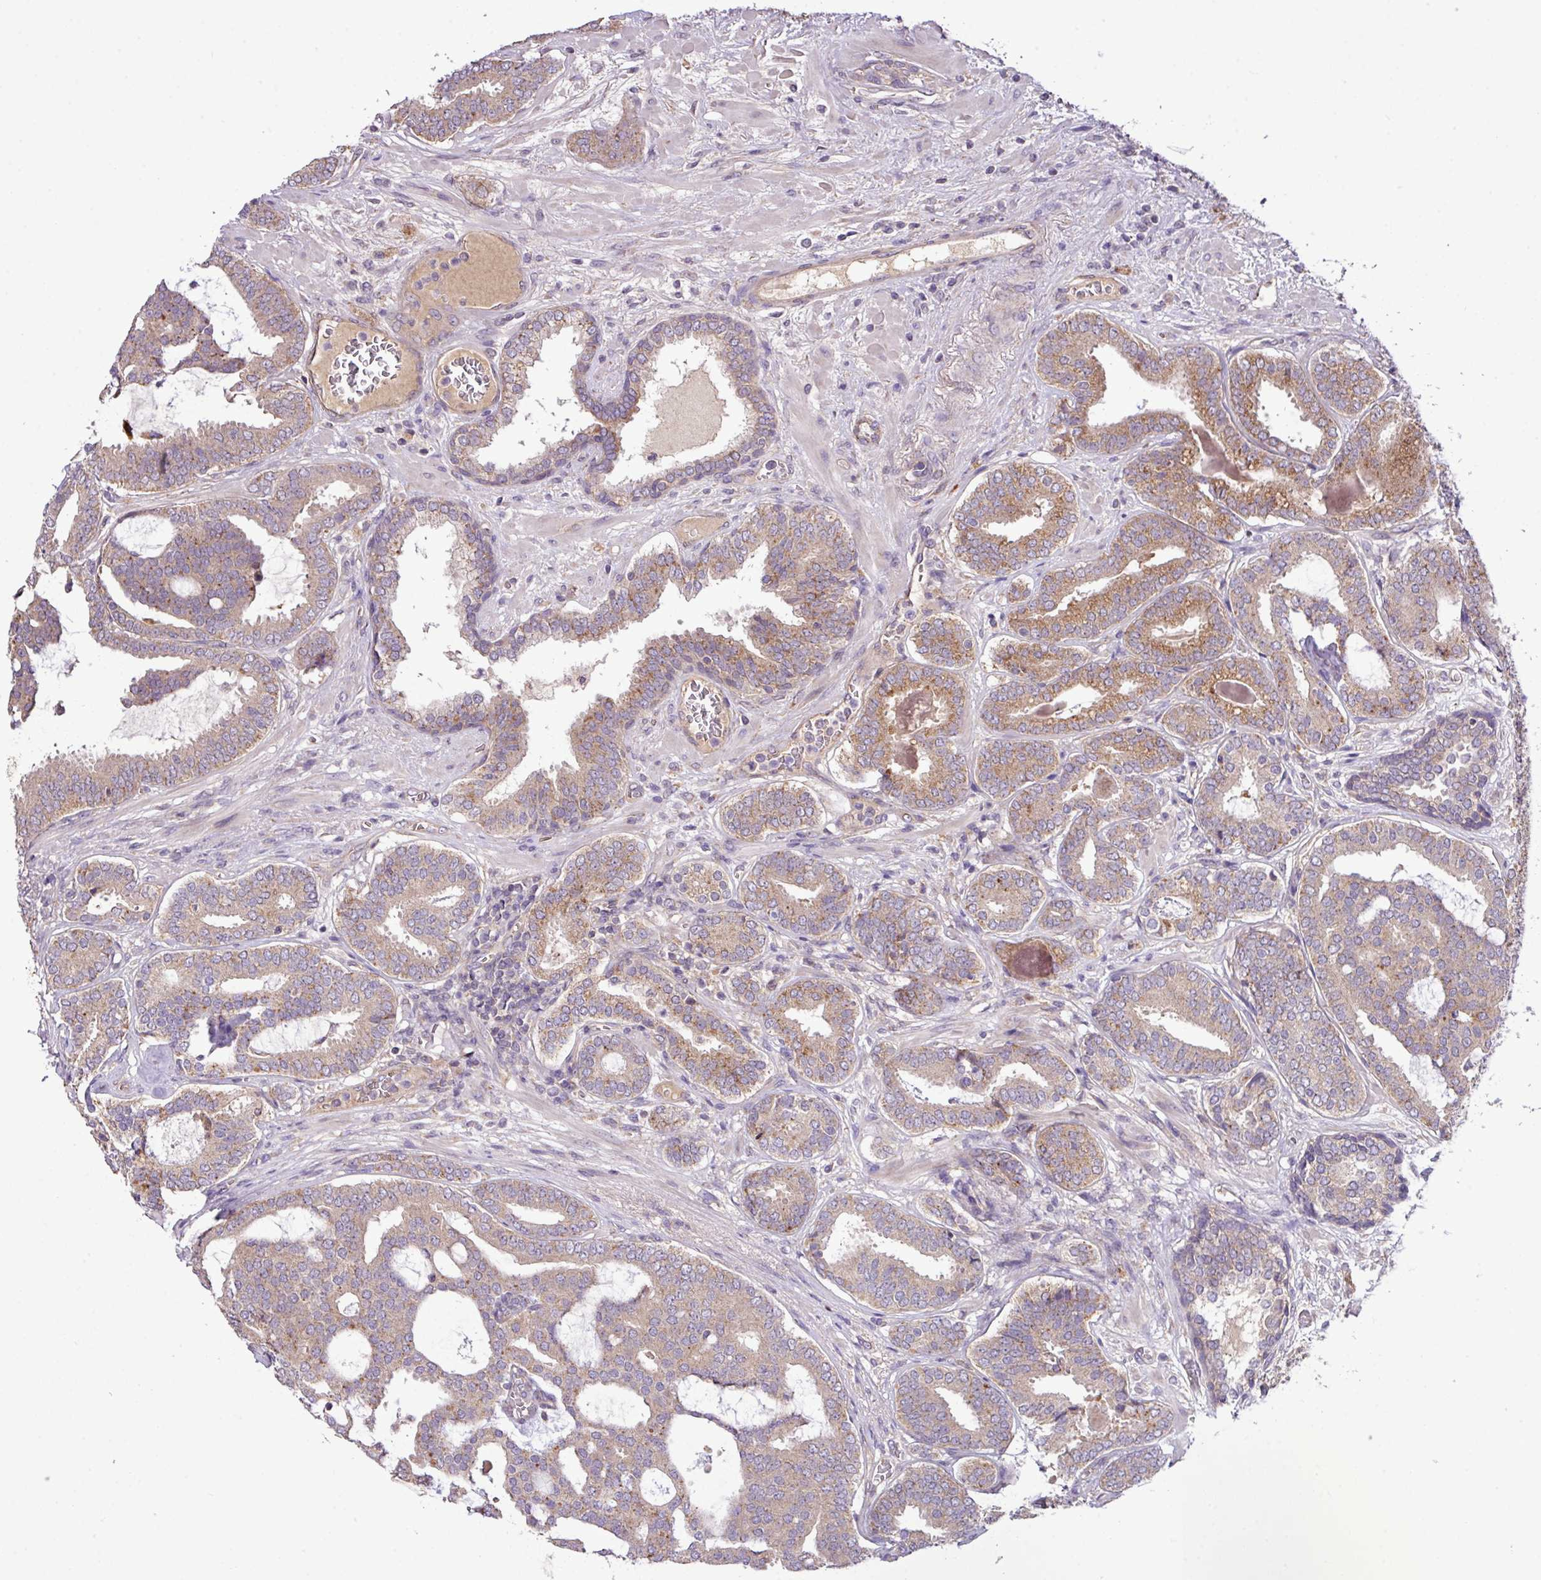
{"staining": {"intensity": "moderate", "quantity": "25%-75%", "location": "cytoplasmic/membranous"}, "tissue": "prostate cancer", "cell_type": "Tumor cells", "image_type": "cancer", "snomed": [{"axis": "morphology", "description": "Adenocarcinoma, High grade"}, {"axis": "topography", "description": "Prostate"}], "caption": "This photomicrograph reveals immunohistochemistry staining of prostate adenocarcinoma (high-grade), with medium moderate cytoplasmic/membranous positivity in about 25%-75% of tumor cells.", "gene": "XIAP", "patient": {"sex": "male", "age": 65}}